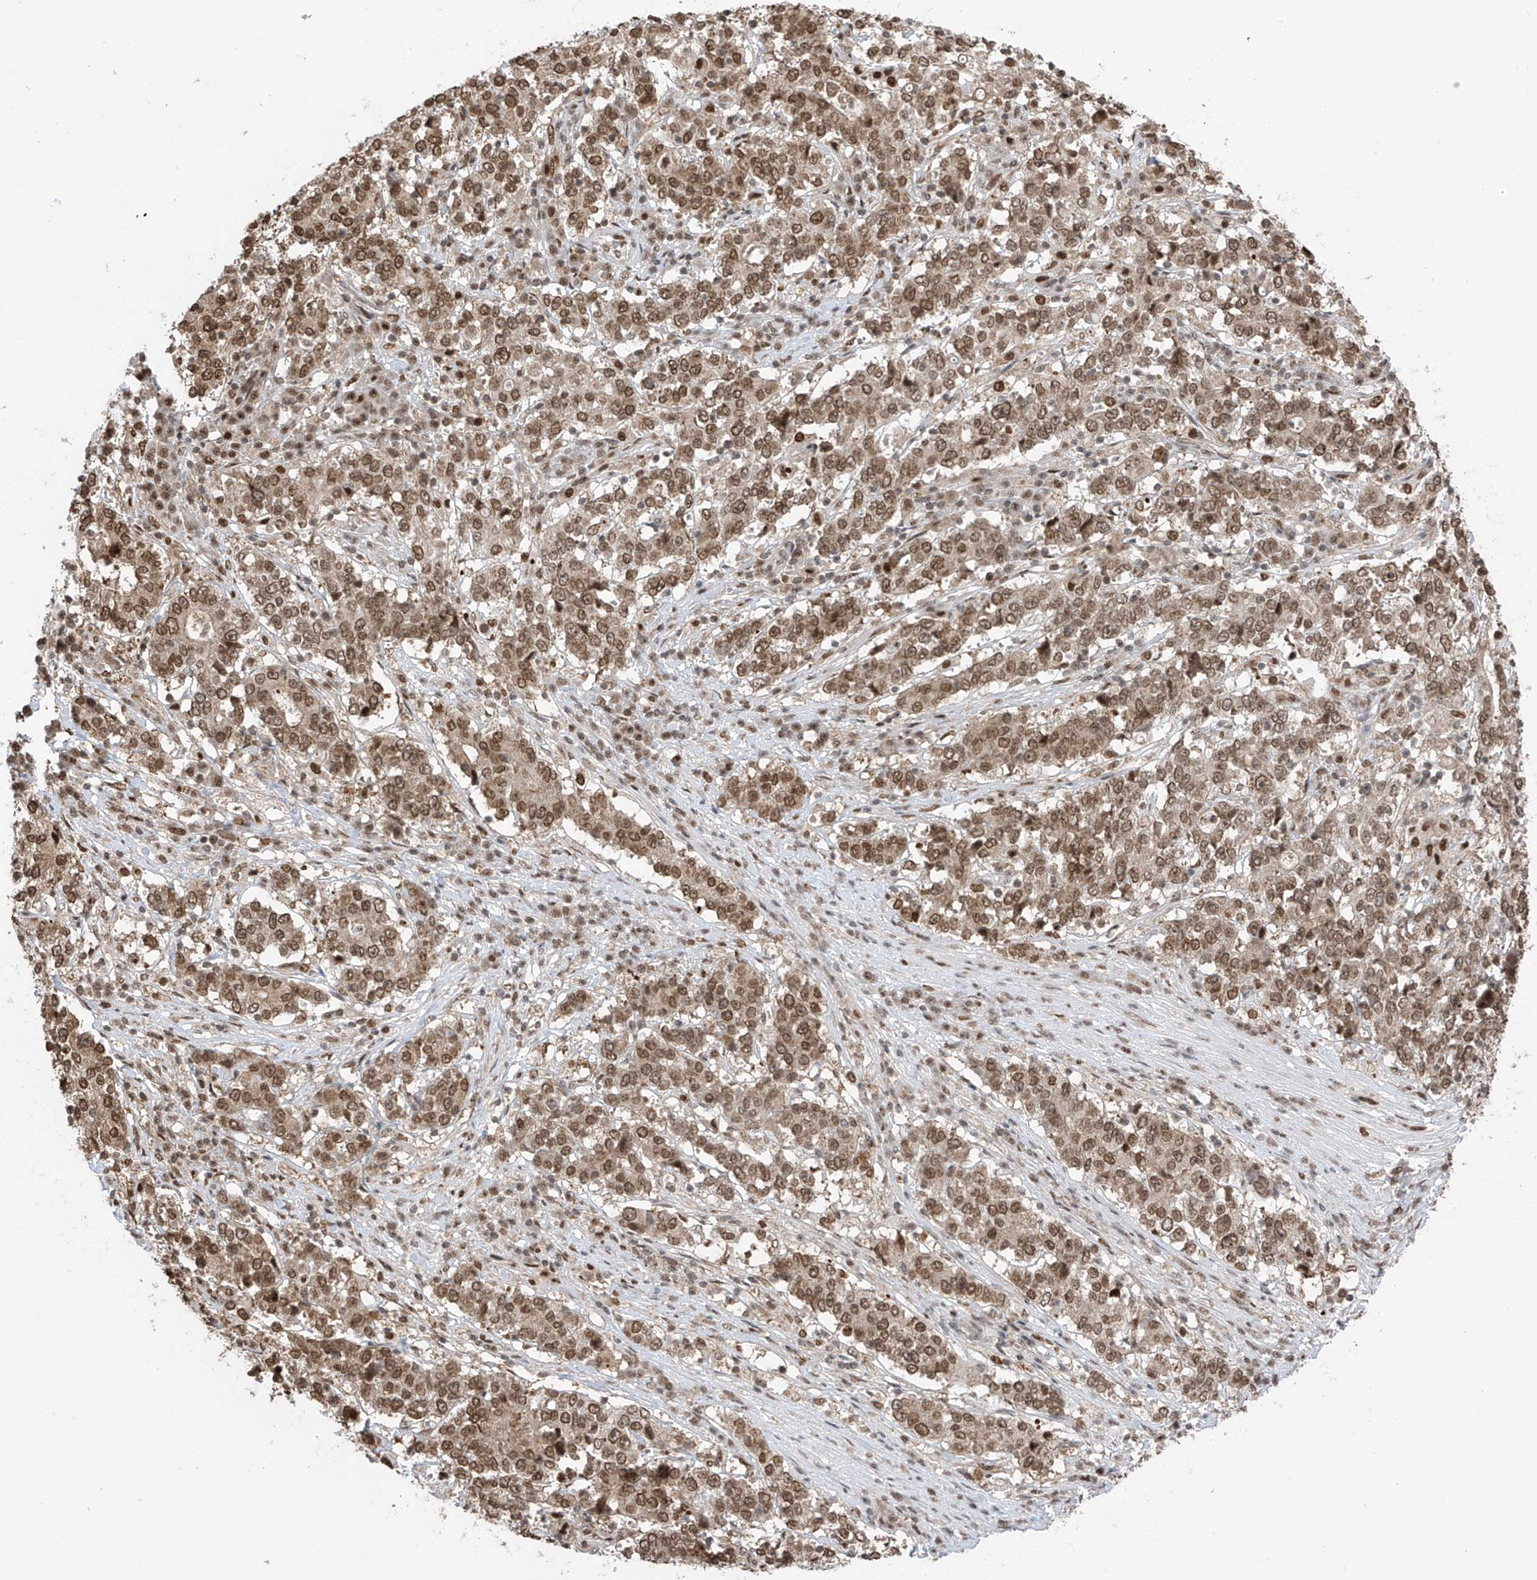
{"staining": {"intensity": "moderate", "quantity": ">75%", "location": "nuclear"}, "tissue": "stomach cancer", "cell_type": "Tumor cells", "image_type": "cancer", "snomed": [{"axis": "morphology", "description": "Adenocarcinoma, NOS"}, {"axis": "topography", "description": "Stomach"}], "caption": "Immunohistochemical staining of human stomach cancer (adenocarcinoma) shows medium levels of moderate nuclear protein positivity in about >75% of tumor cells. (brown staining indicates protein expression, while blue staining denotes nuclei).", "gene": "KPNB1", "patient": {"sex": "male", "age": 59}}